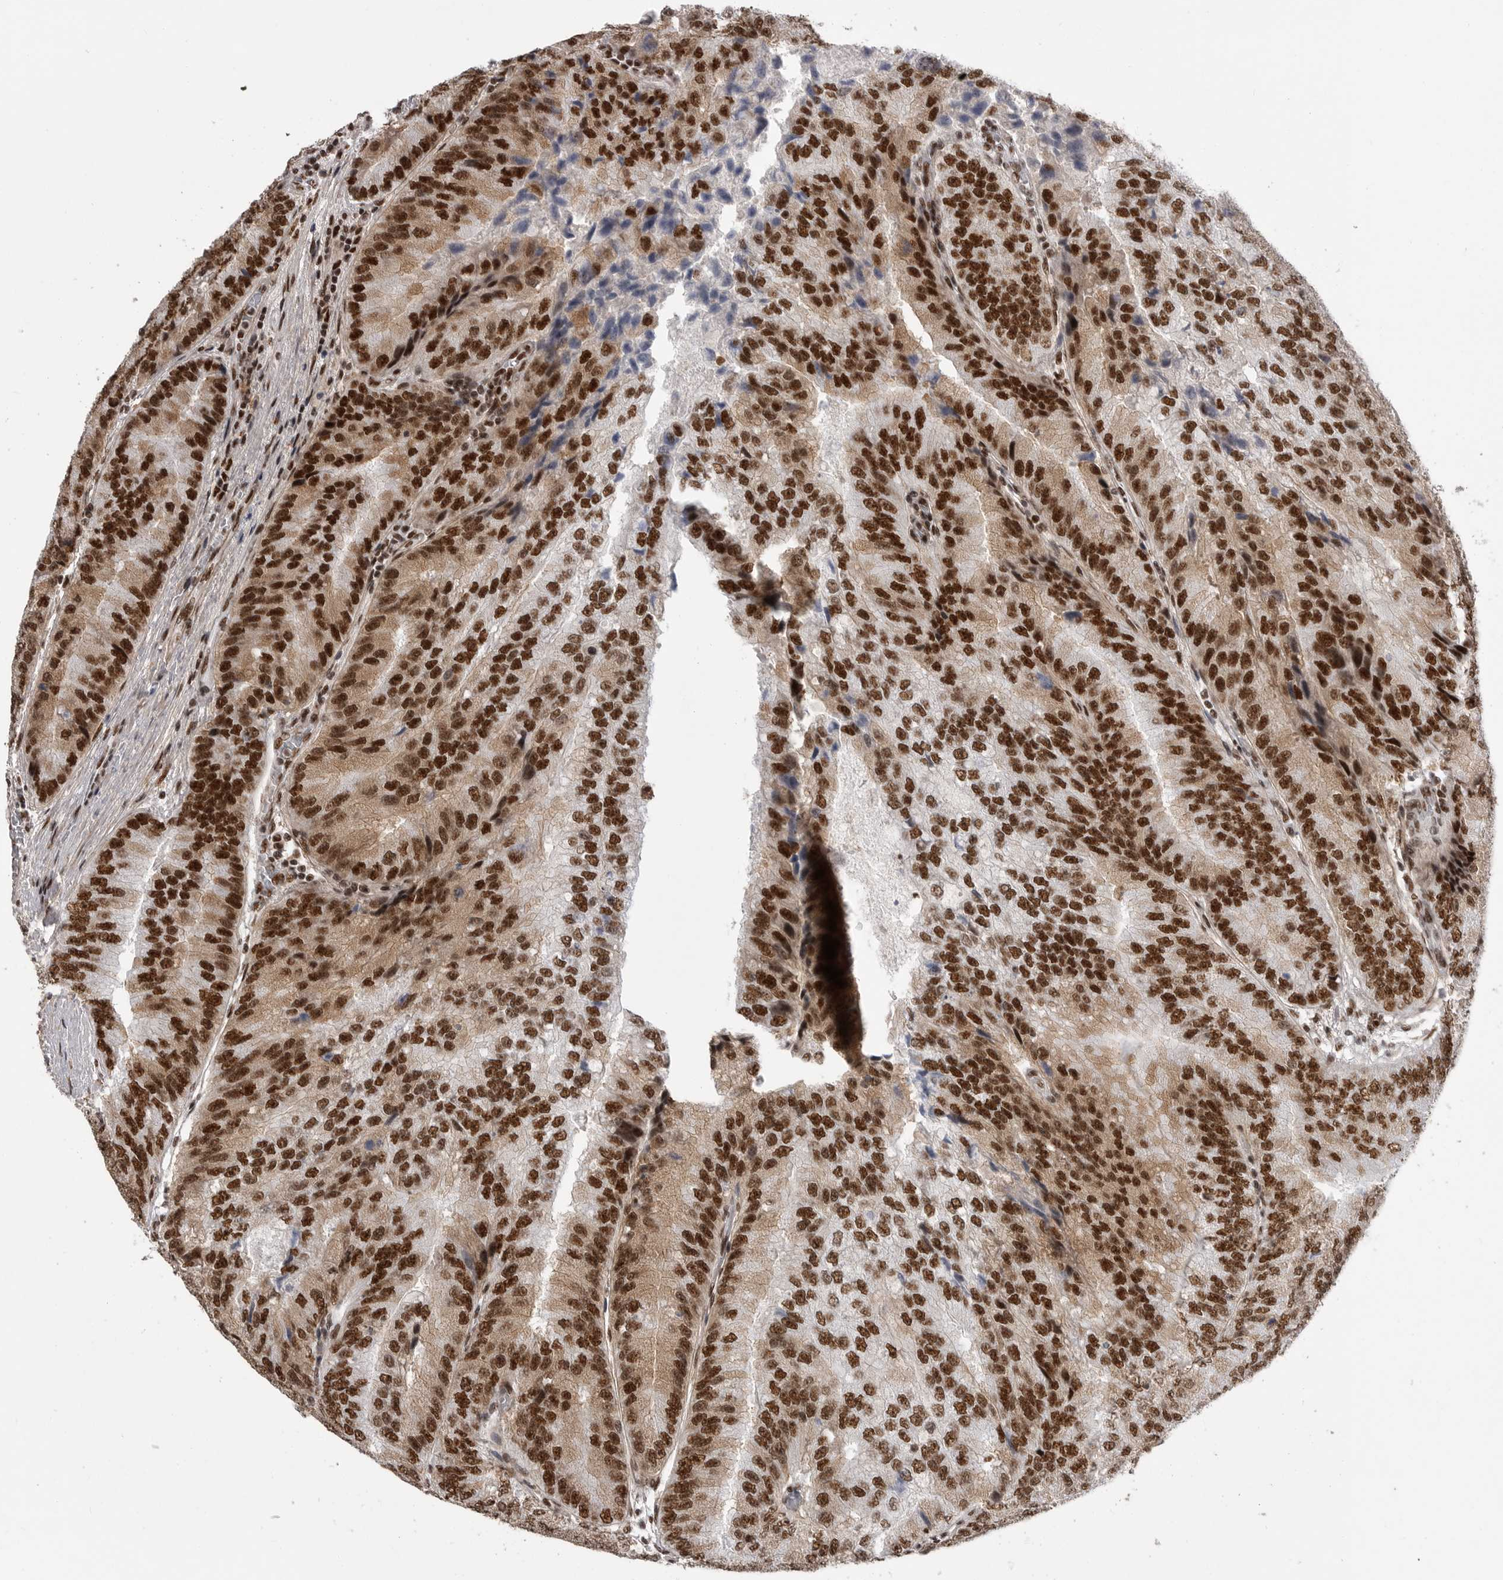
{"staining": {"intensity": "strong", "quantity": ">75%", "location": "nuclear"}, "tissue": "prostate cancer", "cell_type": "Tumor cells", "image_type": "cancer", "snomed": [{"axis": "morphology", "description": "Adenocarcinoma, High grade"}, {"axis": "topography", "description": "Prostate"}], "caption": "Immunohistochemistry (IHC) image of neoplastic tissue: prostate adenocarcinoma (high-grade) stained using immunohistochemistry shows high levels of strong protein expression localized specifically in the nuclear of tumor cells, appearing as a nuclear brown color.", "gene": "PPP1R8", "patient": {"sex": "male", "age": 70}}